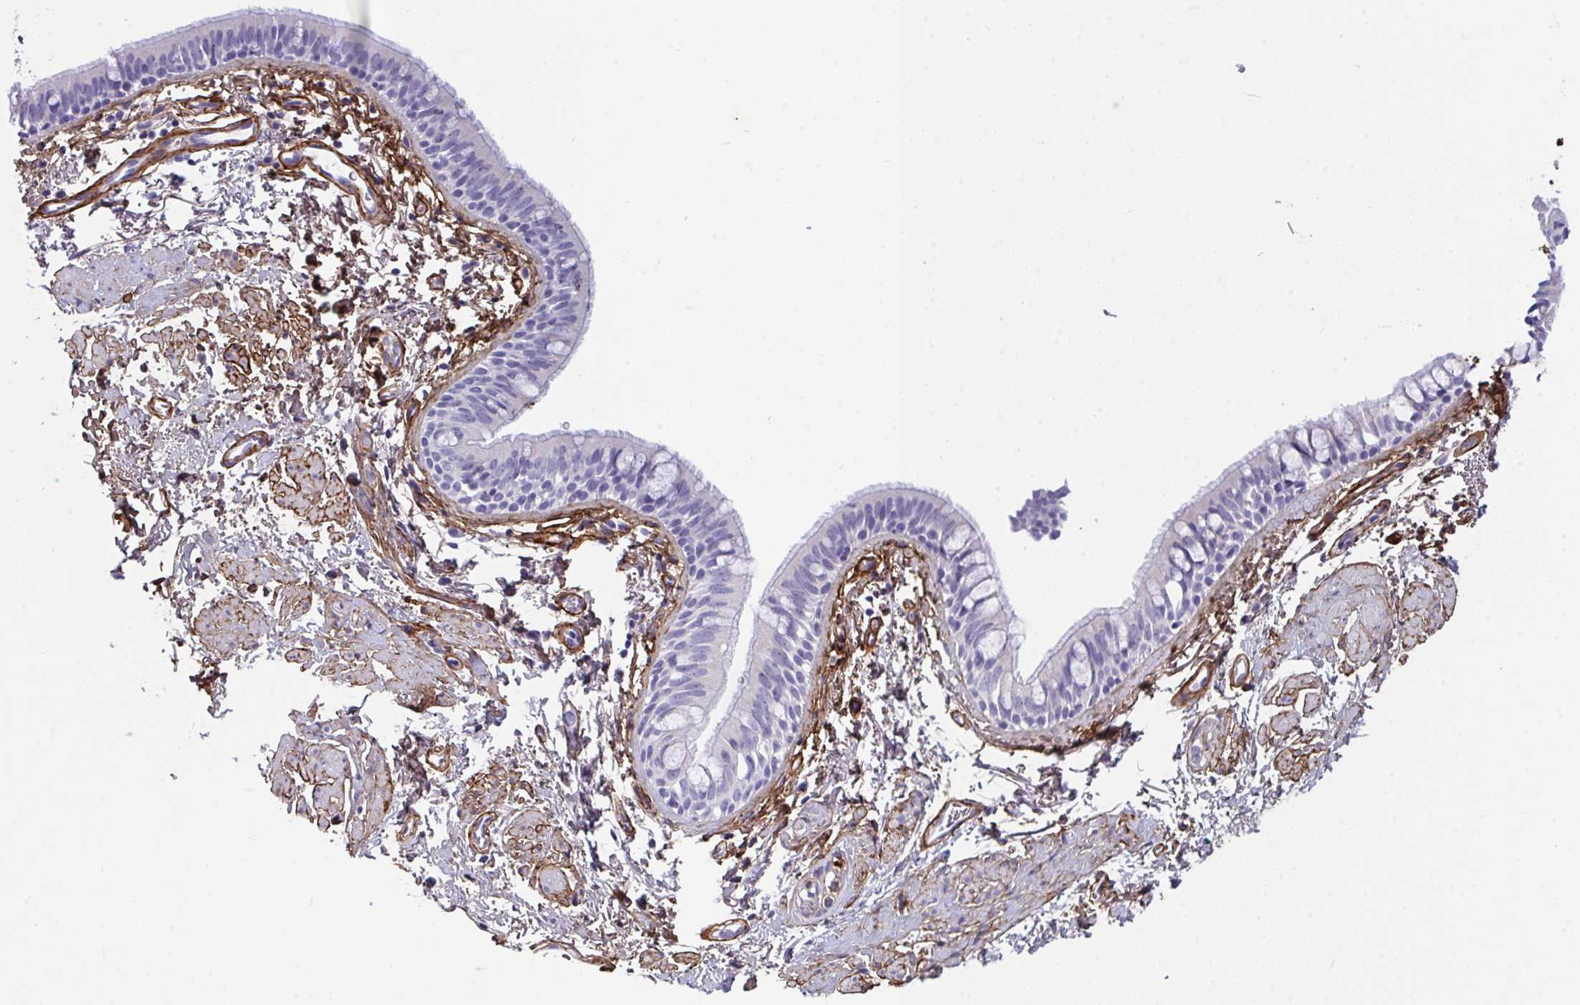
{"staining": {"intensity": "negative", "quantity": "none", "location": "none"}, "tissue": "bronchus", "cell_type": "Respiratory epithelial cells", "image_type": "normal", "snomed": [{"axis": "morphology", "description": "Normal tissue, NOS"}, {"axis": "topography", "description": "Lymph node"}, {"axis": "topography", "description": "Cartilage tissue"}, {"axis": "topography", "description": "Bronchus"}], "caption": "High power microscopy photomicrograph of an immunohistochemistry (IHC) histopathology image of benign bronchus, revealing no significant staining in respiratory epithelial cells.", "gene": "LHFPL6", "patient": {"sex": "female", "age": 70}}